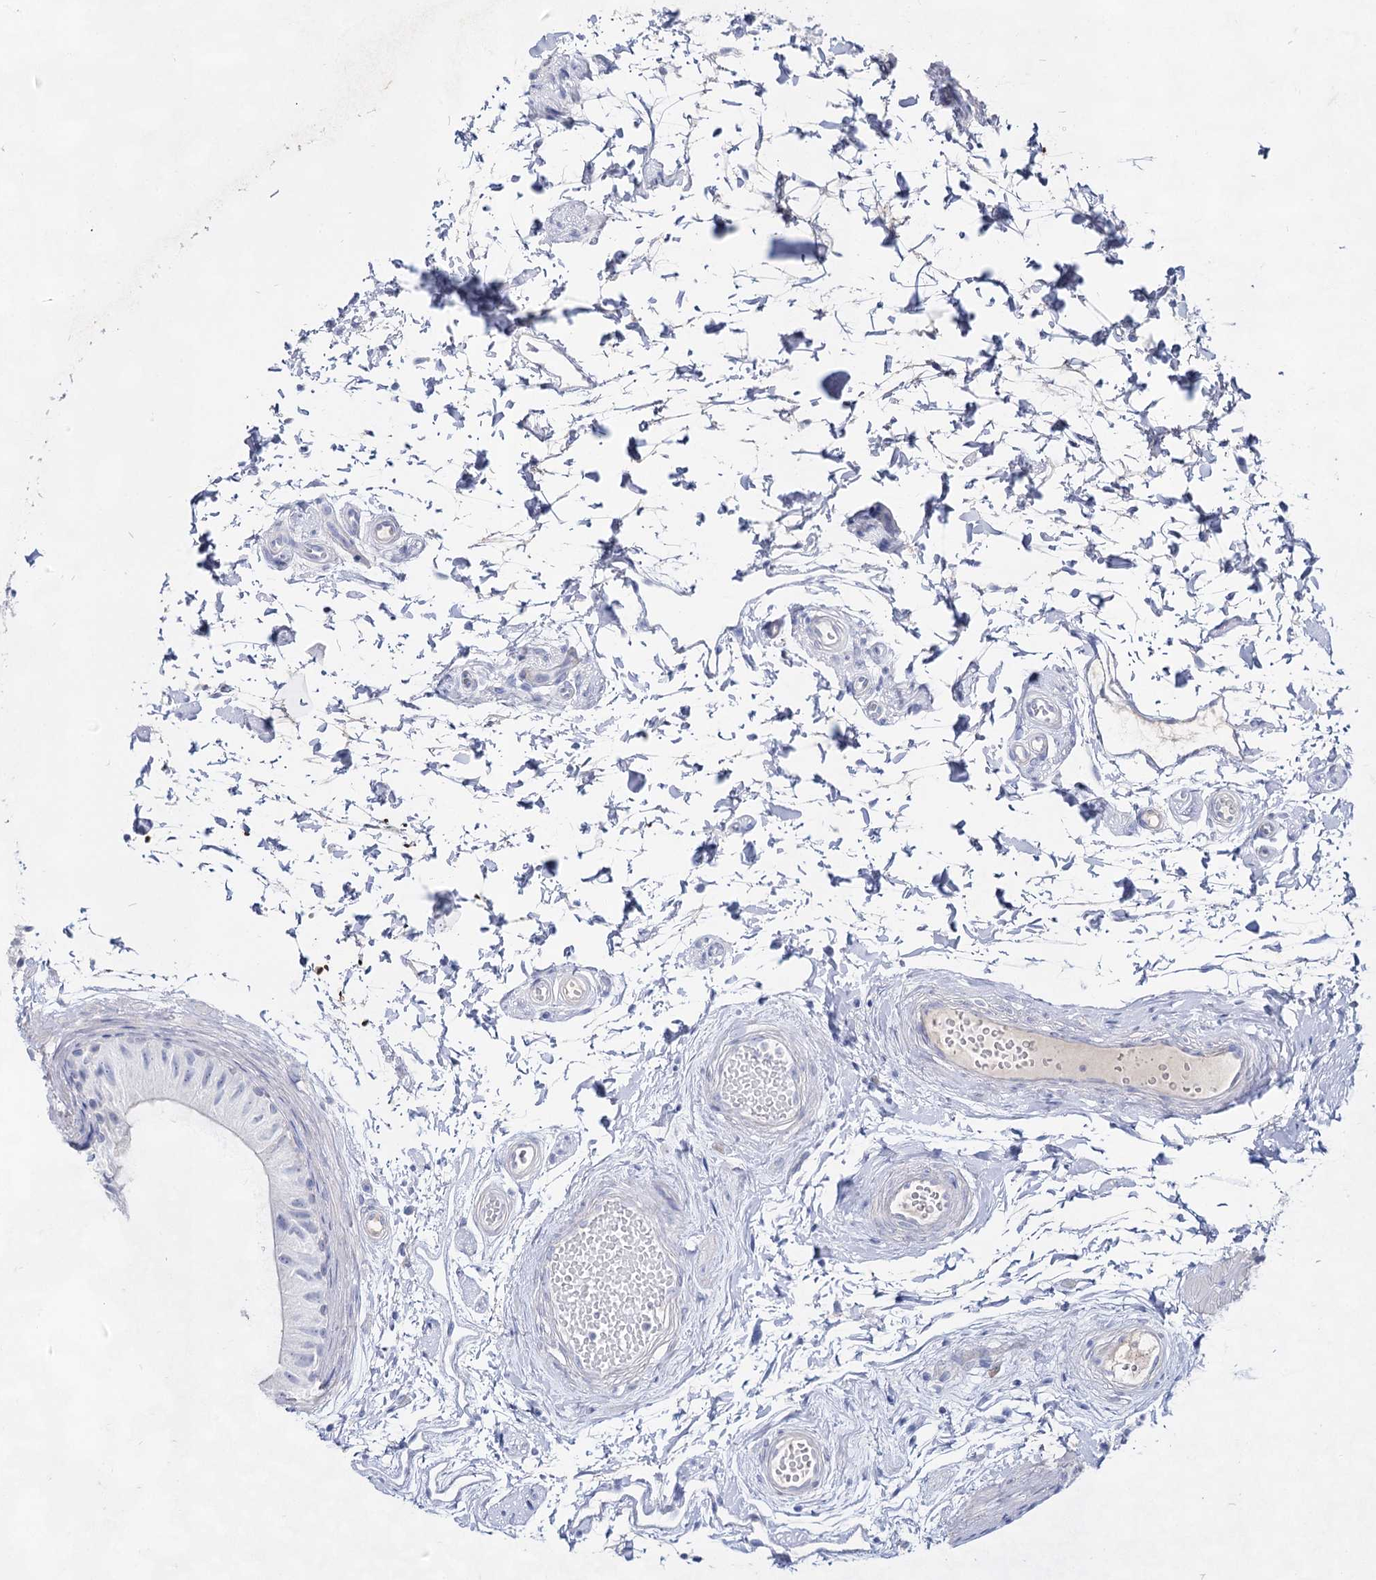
{"staining": {"intensity": "negative", "quantity": "none", "location": "none"}, "tissue": "epididymis", "cell_type": "Glandular cells", "image_type": "normal", "snomed": [{"axis": "morphology", "description": "Normal tissue, NOS"}, {"axis": "topography", "description": "Epididymis"}], "caption": "High magnification brightfield microscopy of benign epididymis stained with DAB (3,3'-diaminobenzidine) (brown) and counterstained with hematoxylin (blue): glandular cells show no significant staining.", "gene": "ACRV1", "patient": {"sex": "male", "age": 50}}